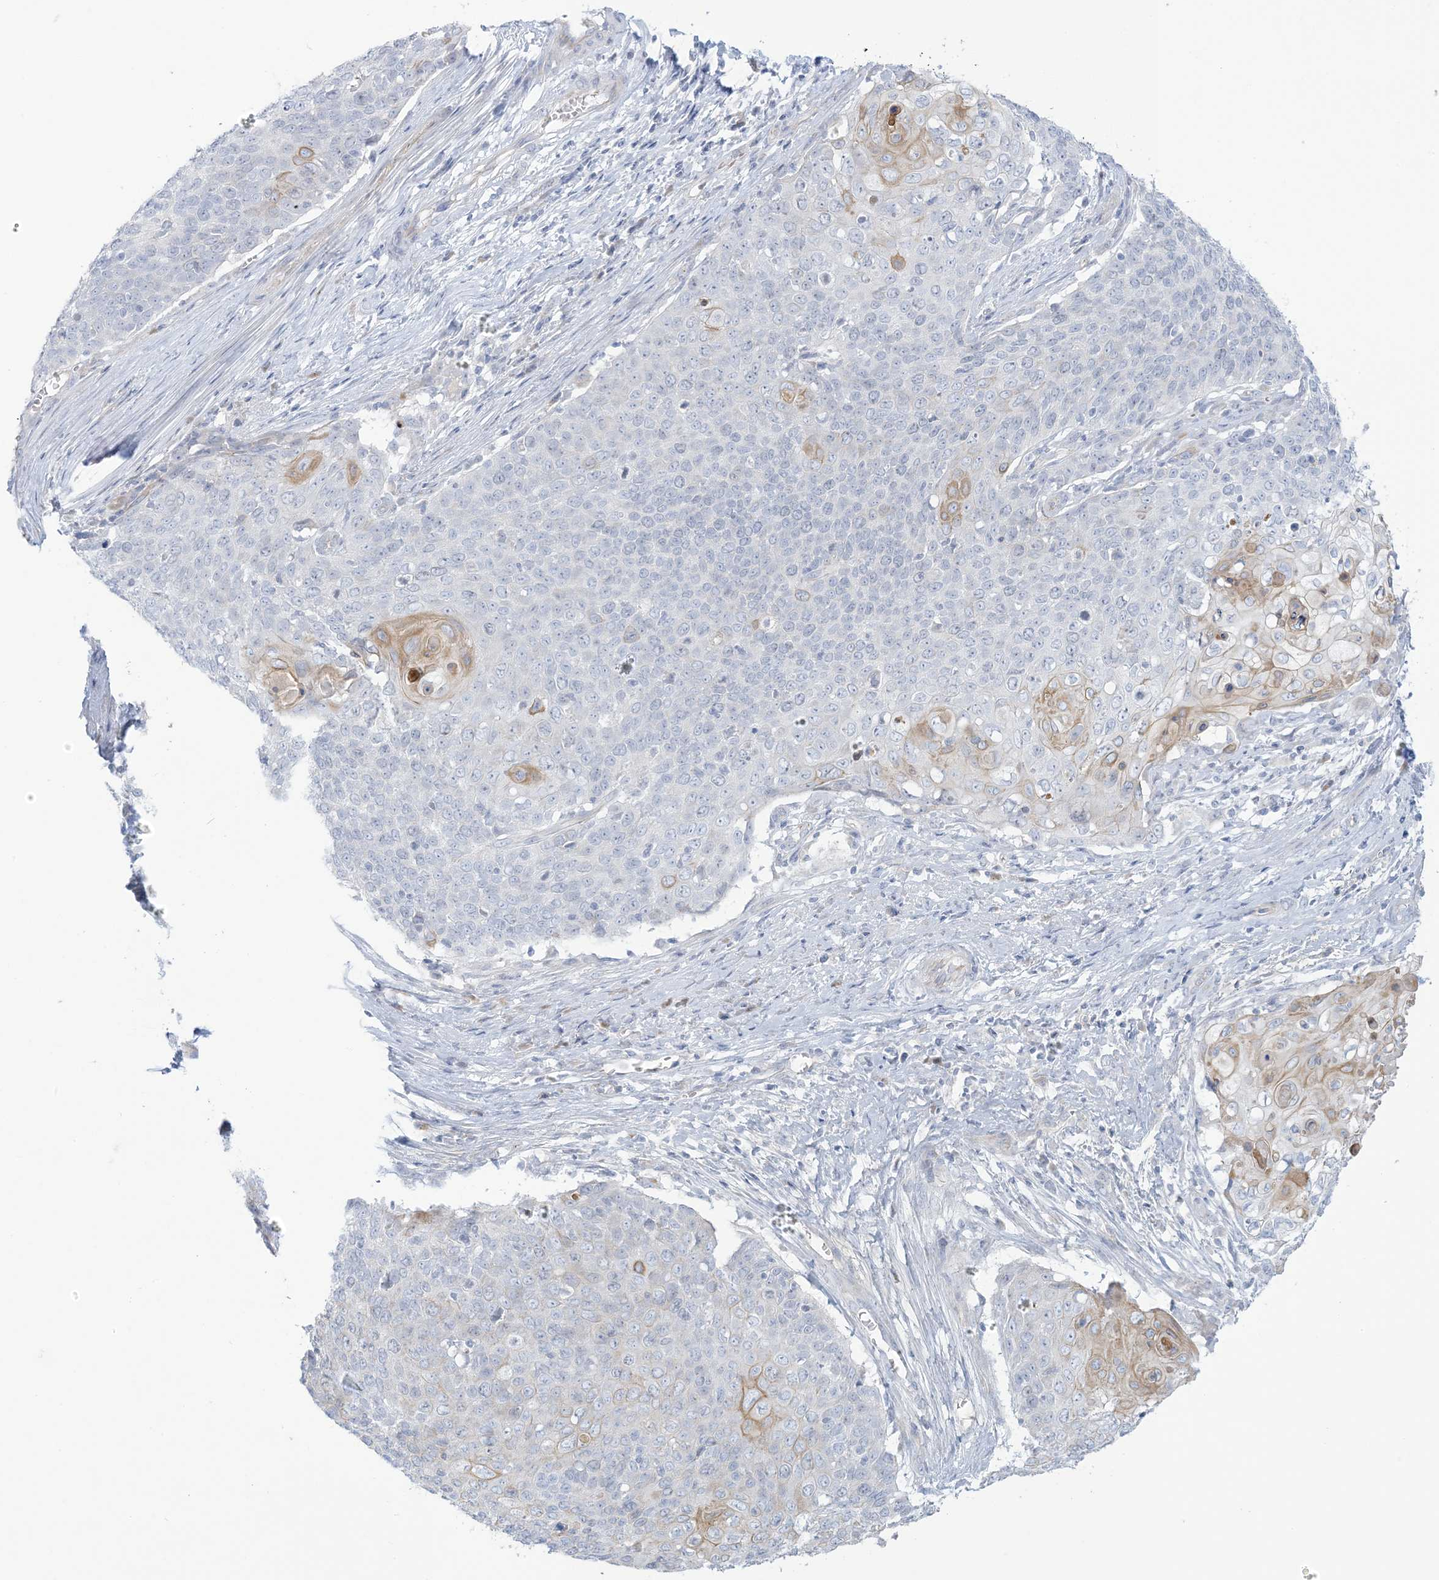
{"staining": {"intensity": "weak", "quantity": "<25%", "location": "cytoplasmic/membranous"}, "tissue": "cervical cancer", "cell_type": "Tumor cells", "image_type": "cancer", "snomed": [{"axis": "morphology", "description": "Squamous cell carcinoma, NOS"}, {"axis": "topography", "description": "Cervix"}], "caption": "High magnification brightfield microscopy of cervical squamous cell carcinoma stained with DAB (brown) and counterstained with hematoxylin (blue): tumor cells show no significant positivity. Nuclei are stained in blue.", "gene": "XIRP2", "patient": {"sex": "female", "age": 39}}